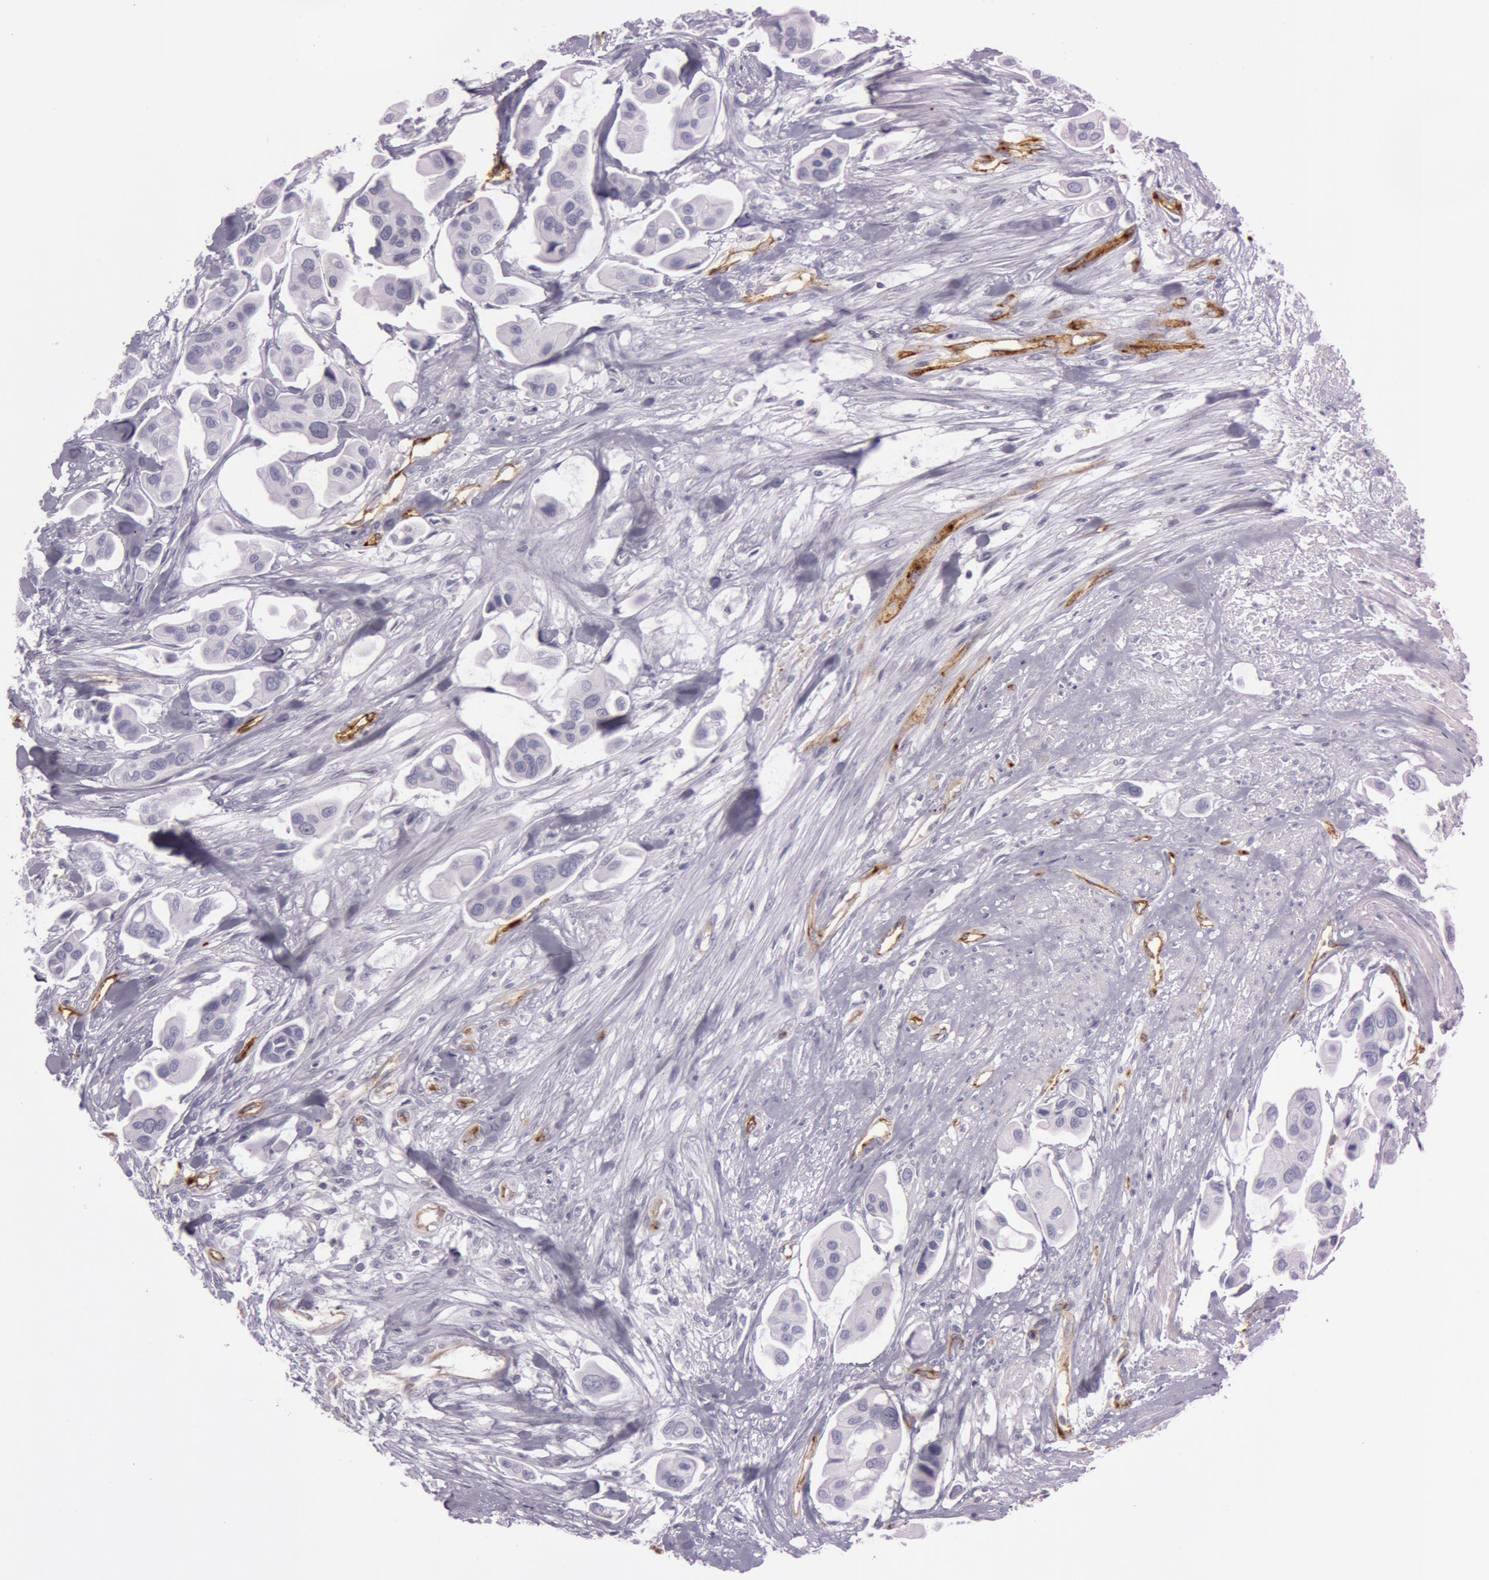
{"staining": {"intensity": "negative", "quantity": "none", "location": "none"}, "tissue": "urothelial cancer", "cell_type": "Tumor cells", "image_type": "cancer", "snomed": [{"axis": "morphology", "description": "Adenocarcinoma, NOS"}, {"axis": "topography", "description": "Urinary bladder"}], "caption": "A photomicrograph of human adenocarcinoma is negative for staining in tumor cells.", "gene": "FOLH1", "patient": {"sex": "male", "age": 61}}